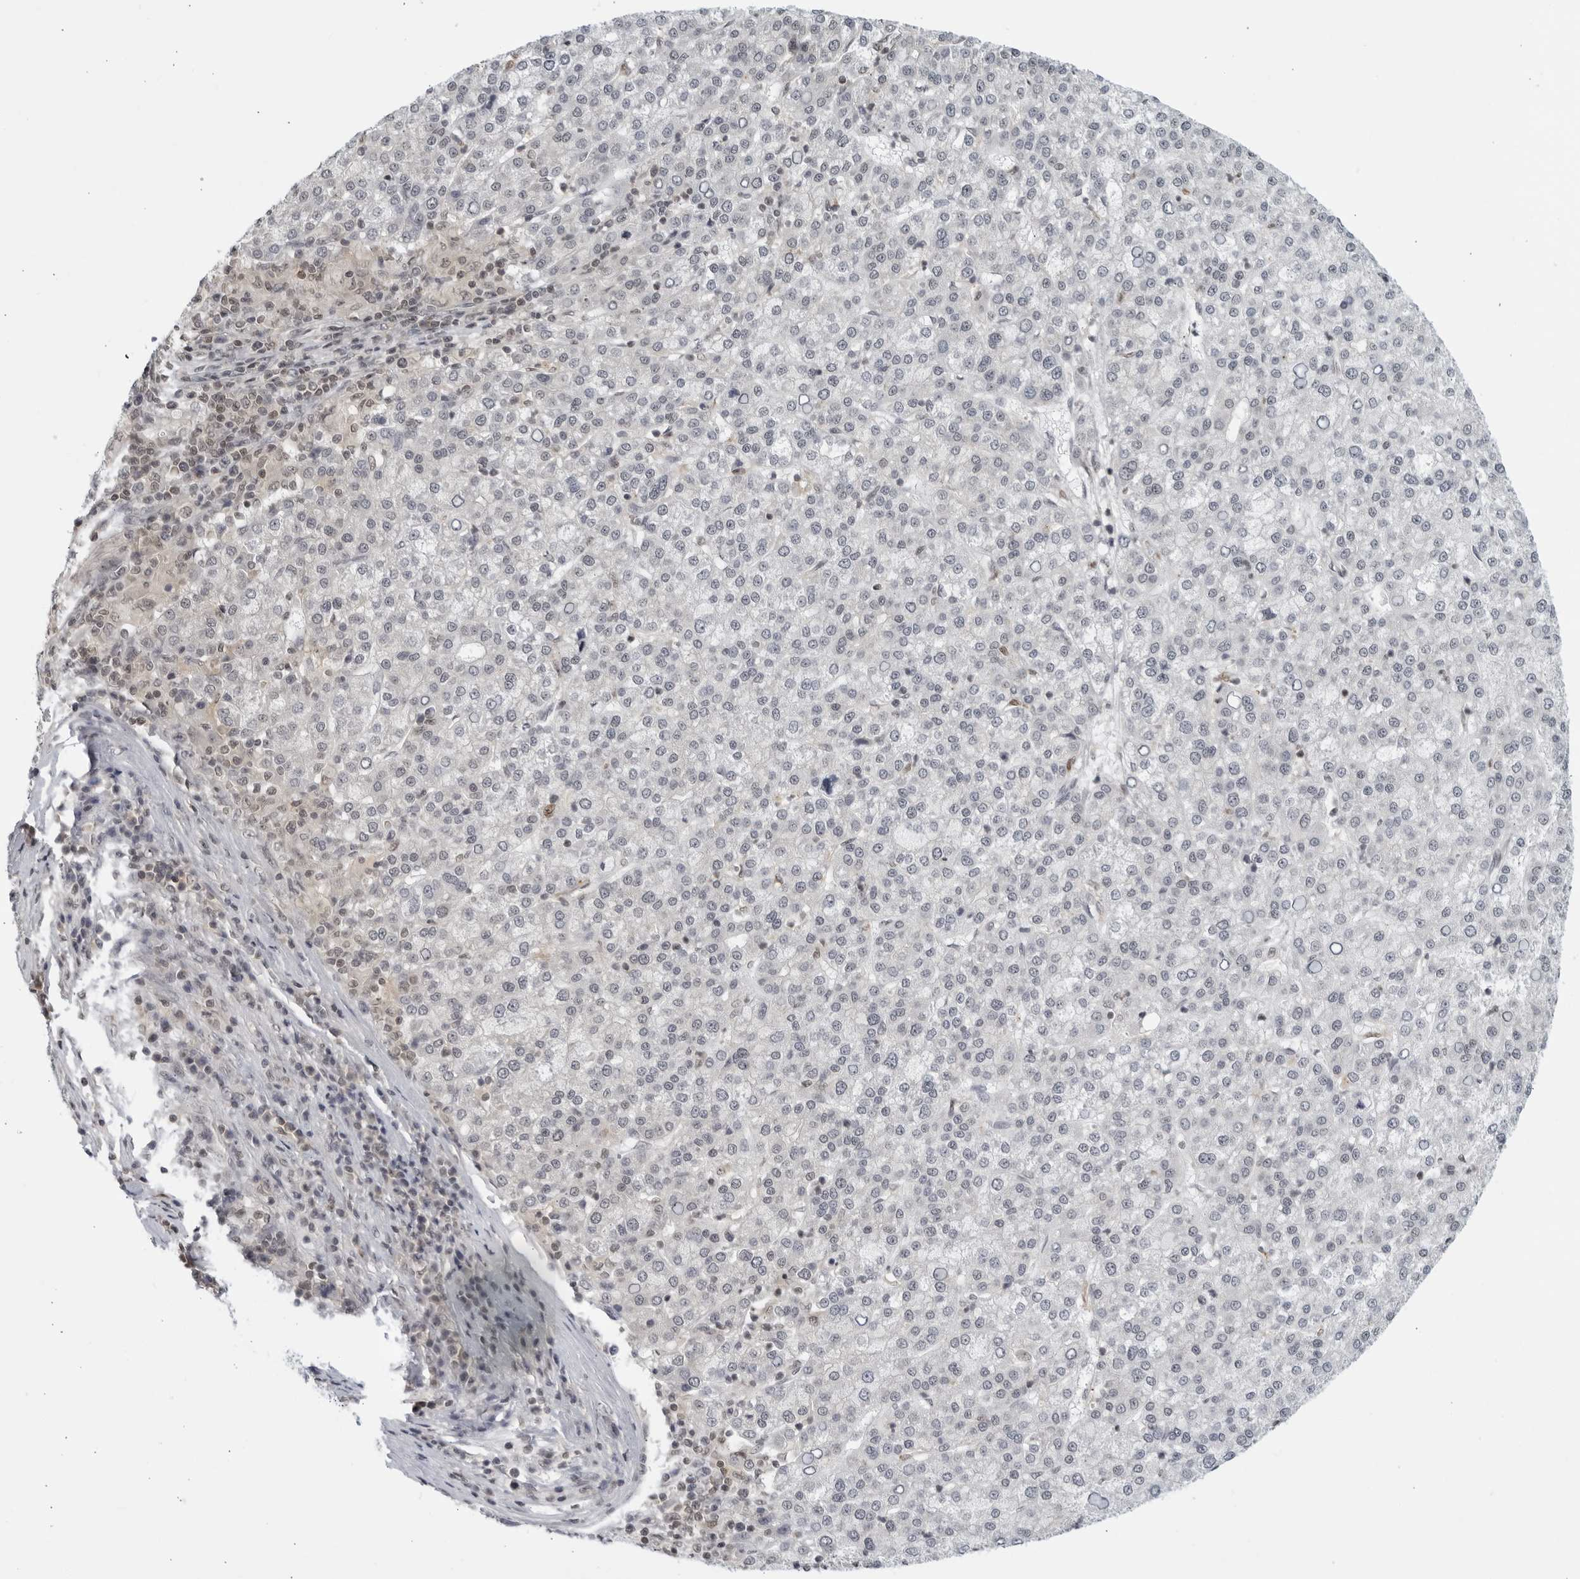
{"staining": {"intensity": "negative", "quantity": "none", "location": "none"}, "tissue": "liver cancer", "cell_type": "Tumor cells", "image_type": "cancer", "snomed": [{"axis": "morphology", "description": "Carcinoma, Hepatocellular, NOS"}, {"axis": "topography", "description": "Liver"}], "caption": "There is no significant staining in tumor cells of liver cancer. (Brightfield microscopy of DAB (3,3'-diaminobenzidine) immunohistochemistry (IHC) at high magnification).", "gene": "CC2D1B", "patient": {"sex": "female", "age": 58}}